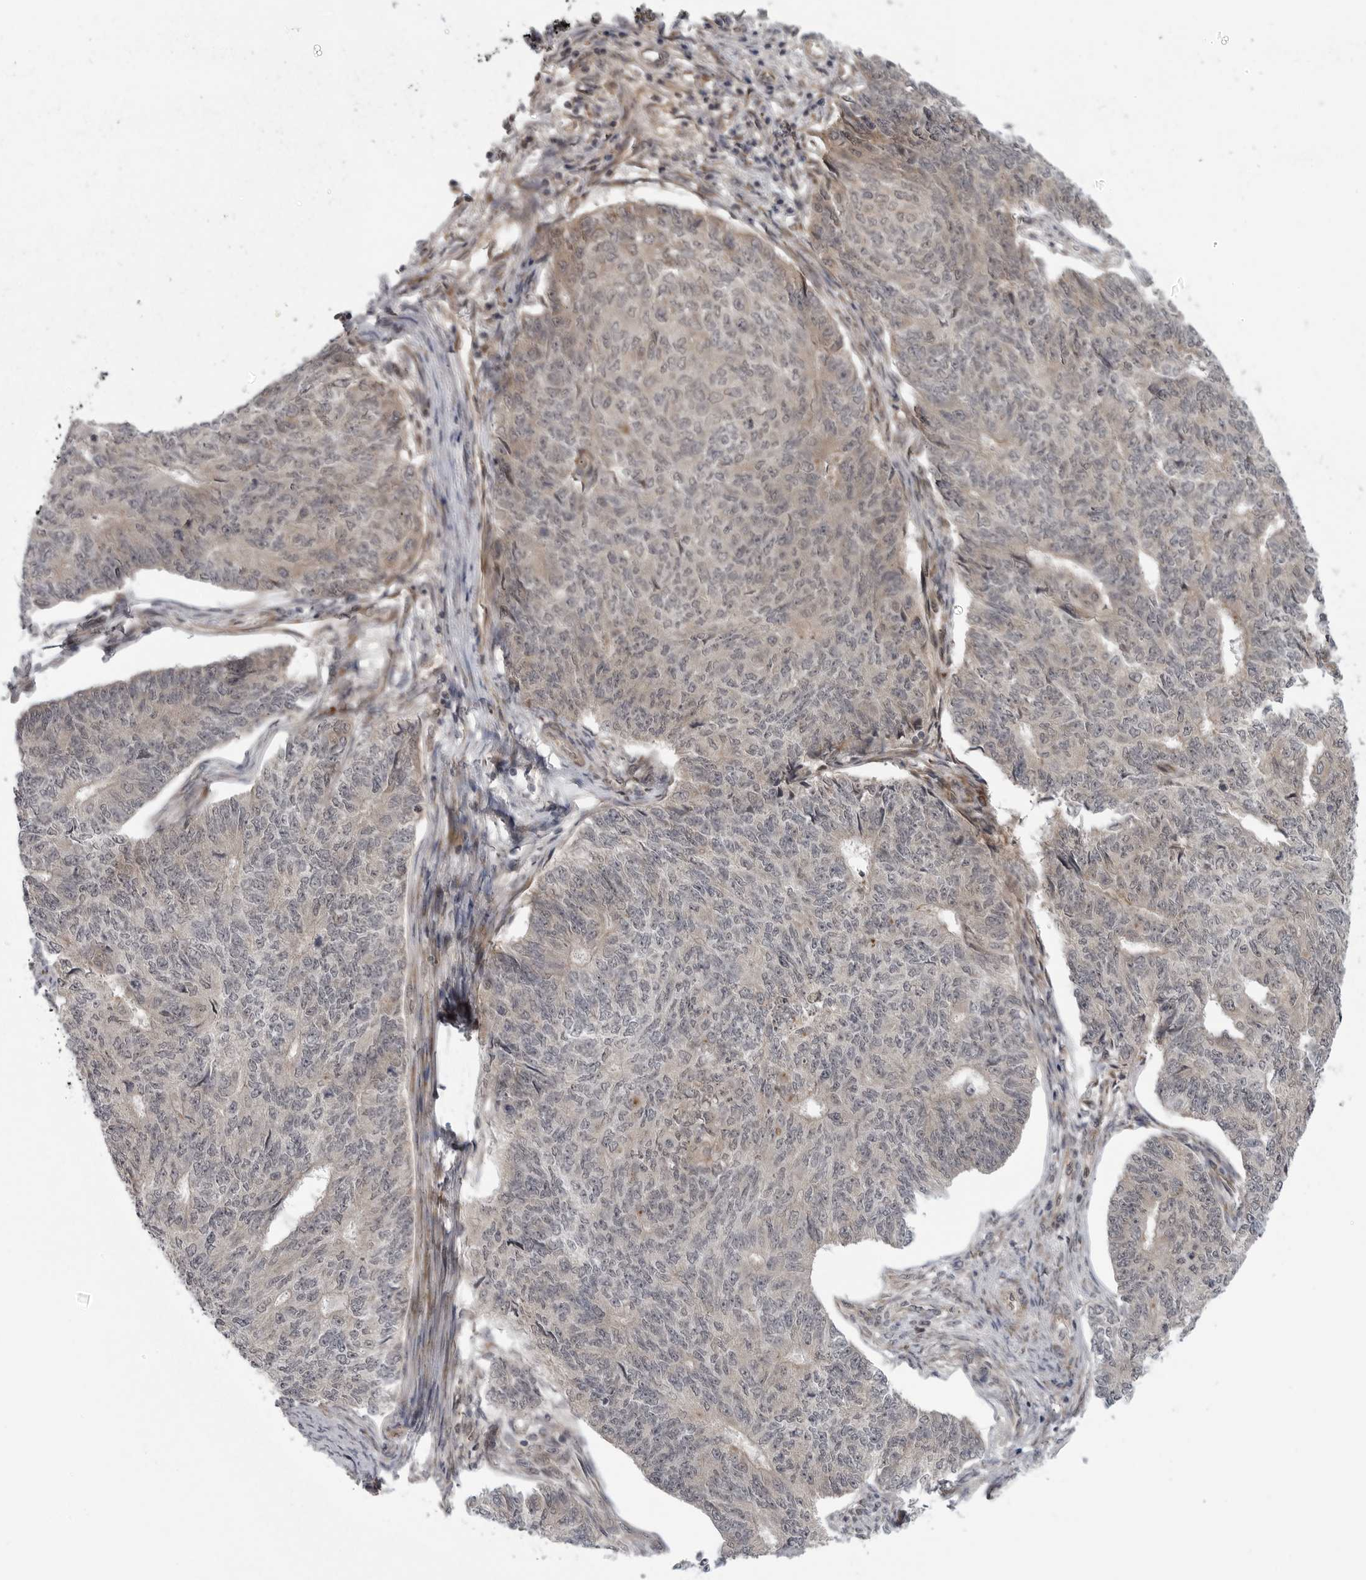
{"staining": {"intensity": "negative", "quantity": "none", "location": "none"}, "tissue": "endometrial cancer", "cell_type": "Tumor cells", "image_type": "cancer", "snomed": [{"axis": "morphology", "description": "Adenocarcinoma, NOS"}, {"axis": "topography", "description": "Endometrium"}], "caption": "Photomicrograph shows no significant protein staining in tumor cells of adenocarcinoma (endometrial). (Brightfield microscopy of DAB (3,3'-diaminobenzidine) immunohistochemistry (IHC) at high magnification).", "gene": "LRRC45", "patient": {"sex": "female", "age": 32}}